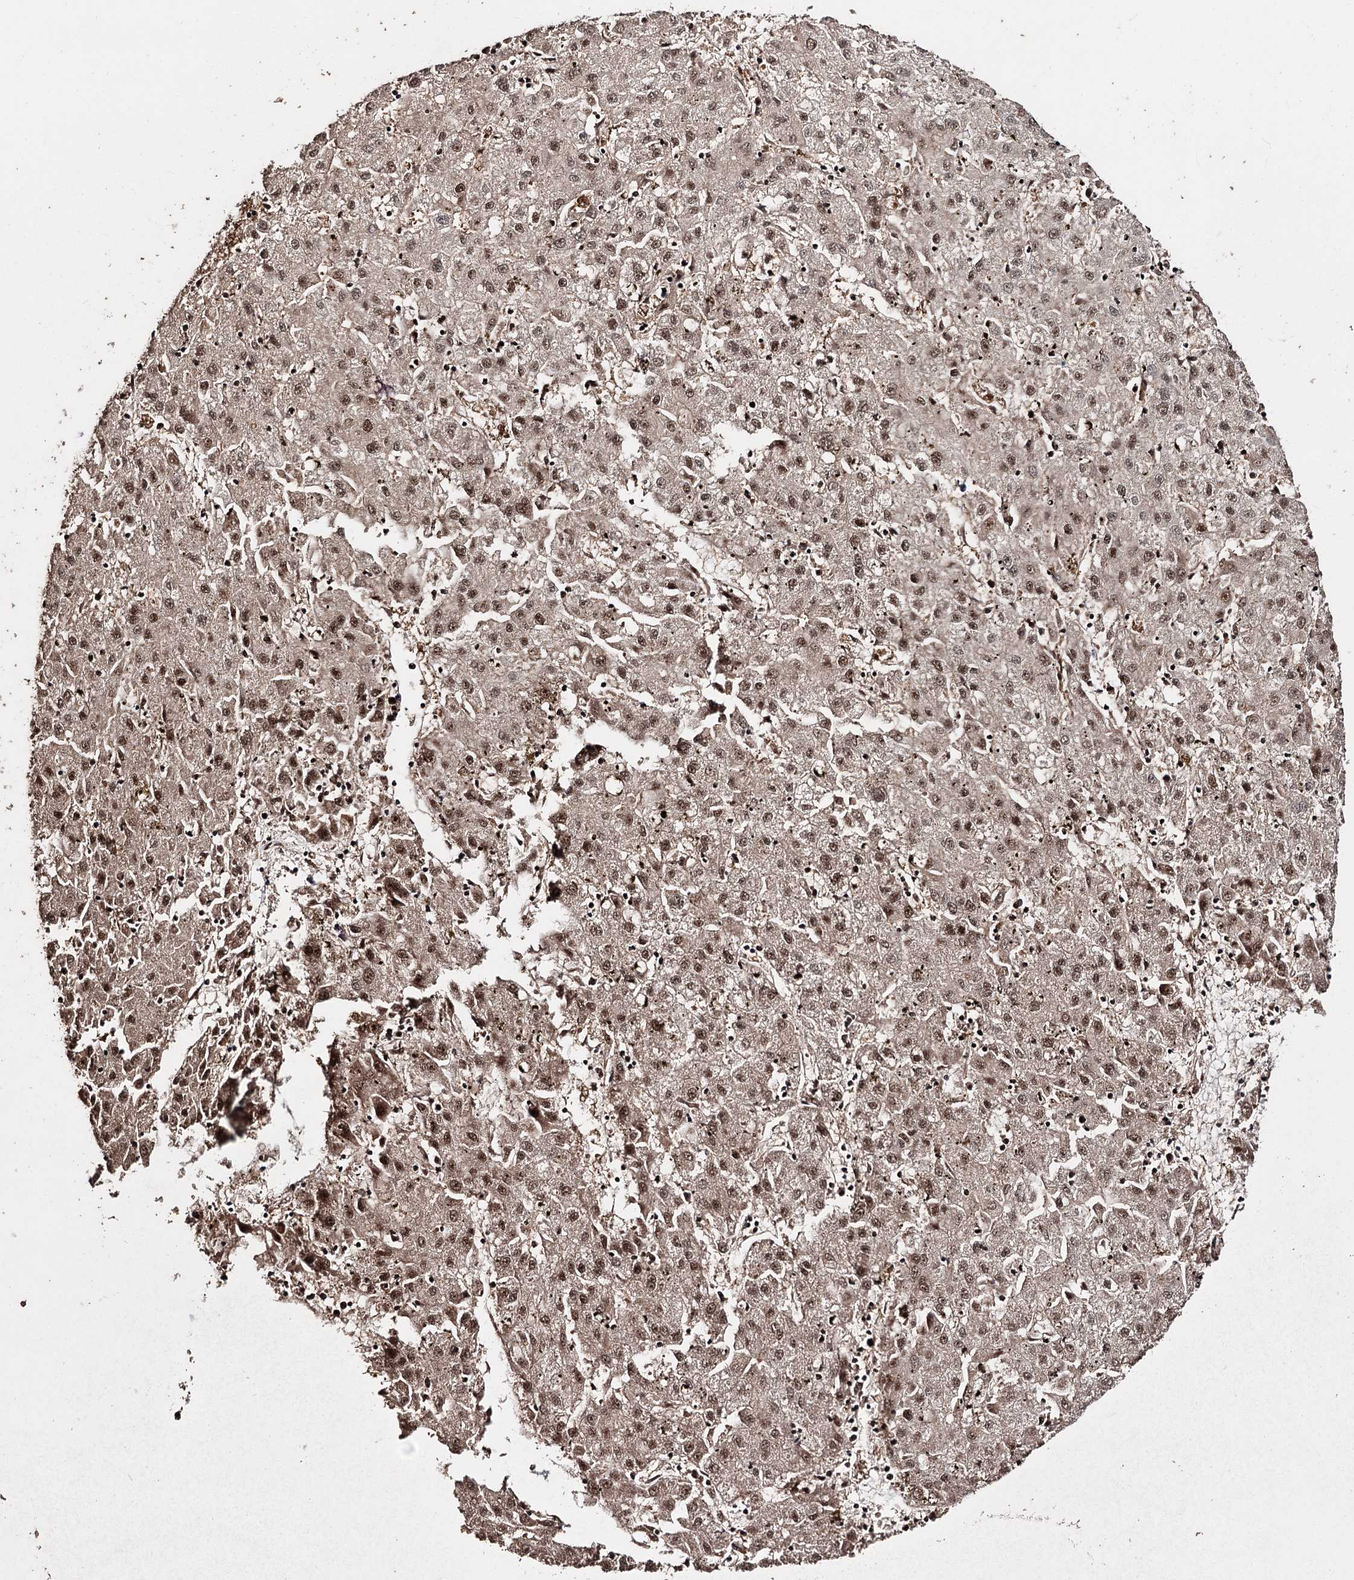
{"staining": {"intensity": "moderate", "quantity": ">75%", "location": "cytoplasmic/membranous,nuclear"}, "tissue": "liver cancer", "cell_type": "Tumor cells", "image_type": "cancer", "snomed": [{"axis": "morphology", "description": "Carcinoma, Hepatocellular, NOS"}, {"axis": "topography", "description": "Liver"}], "caption": "Protein expression analysis of human liver cancer (hepatocellular carcinoma) reveals moderate cytoplasmic/membranous and nuclear positivity in about >75% of tumor cells.", "gene": "U2SURP", "patient": {"sex": "male", "age": 72}}